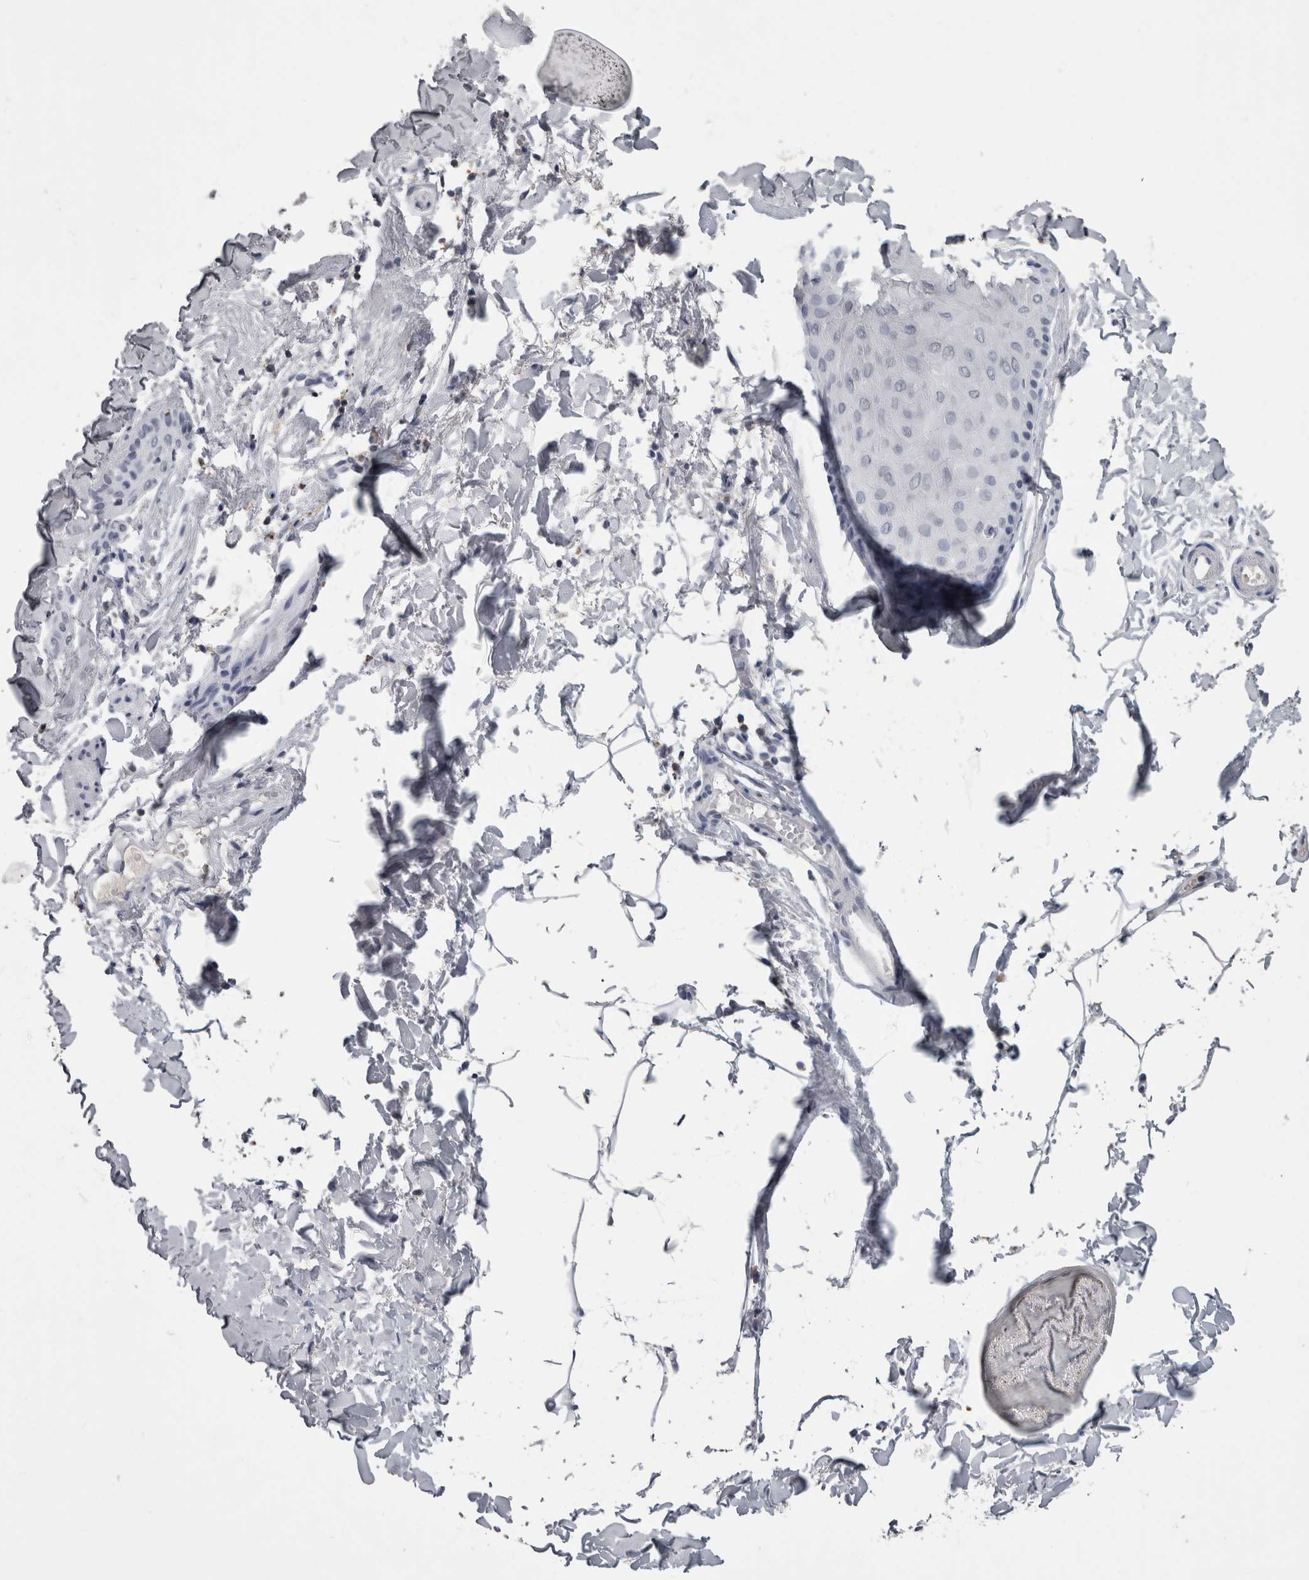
{"staining": {"intensity": "negative", "quantity": "none", "location": "none"}, "tissue": "skin cancer", "cell_type": "Tumor cells", "image_type": "cancer", "snomed": [{"axis": "morphology", "description": "Normal tissue, NOS"}, {"axis": "morphology", "description": "Basal cell carcinoma"}, {"axis": "topography", "description": "Skin"}], "caption": "Tumor cells are negative for brown protein staining in skin cancer (basal cell carcinoma).", "gene": "NAAA", "patient": {"sex": "female", "age": 70}}